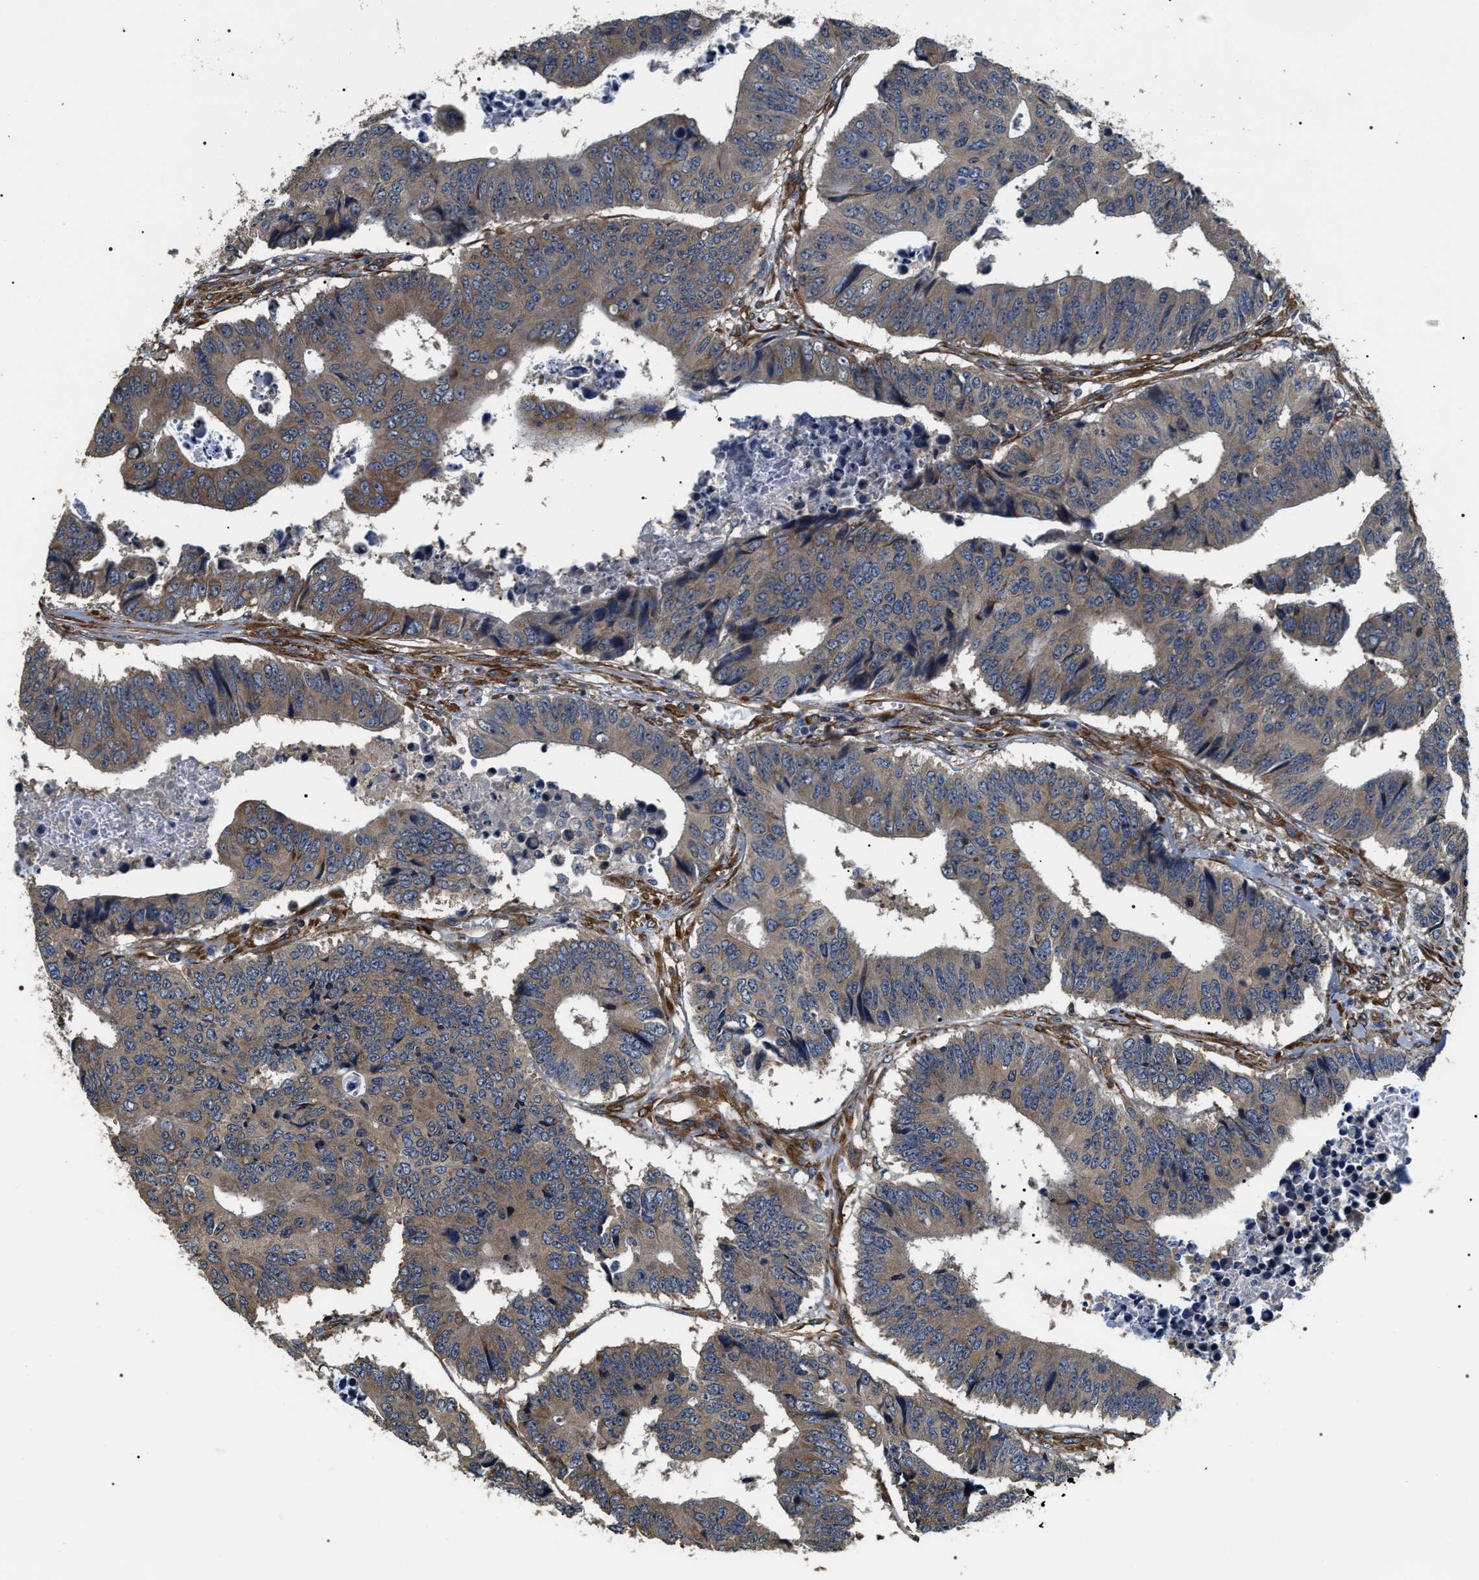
{"staining": {"intensity": "weak", "quantity": "25%-75%", "location": "cytoplasmic/membranous"}, "tissue": "colorectal cancer", "cell_type": "Tumor cells", "image_type": "cancer", "snomed": [{"axis": "morphology", "description": "Adenocarcinoma, NOS"}, {"axis": "topography", "description": "Rectum"}], "caption": "Weak cytoplasmic/membranous positivity is appreciated in about 25%-75% of tumor cells in colorectal cancer (adenocarcinoma).", "gene": "ZC3HAV1L", "patient": {"sex": "male", "age": 84}}